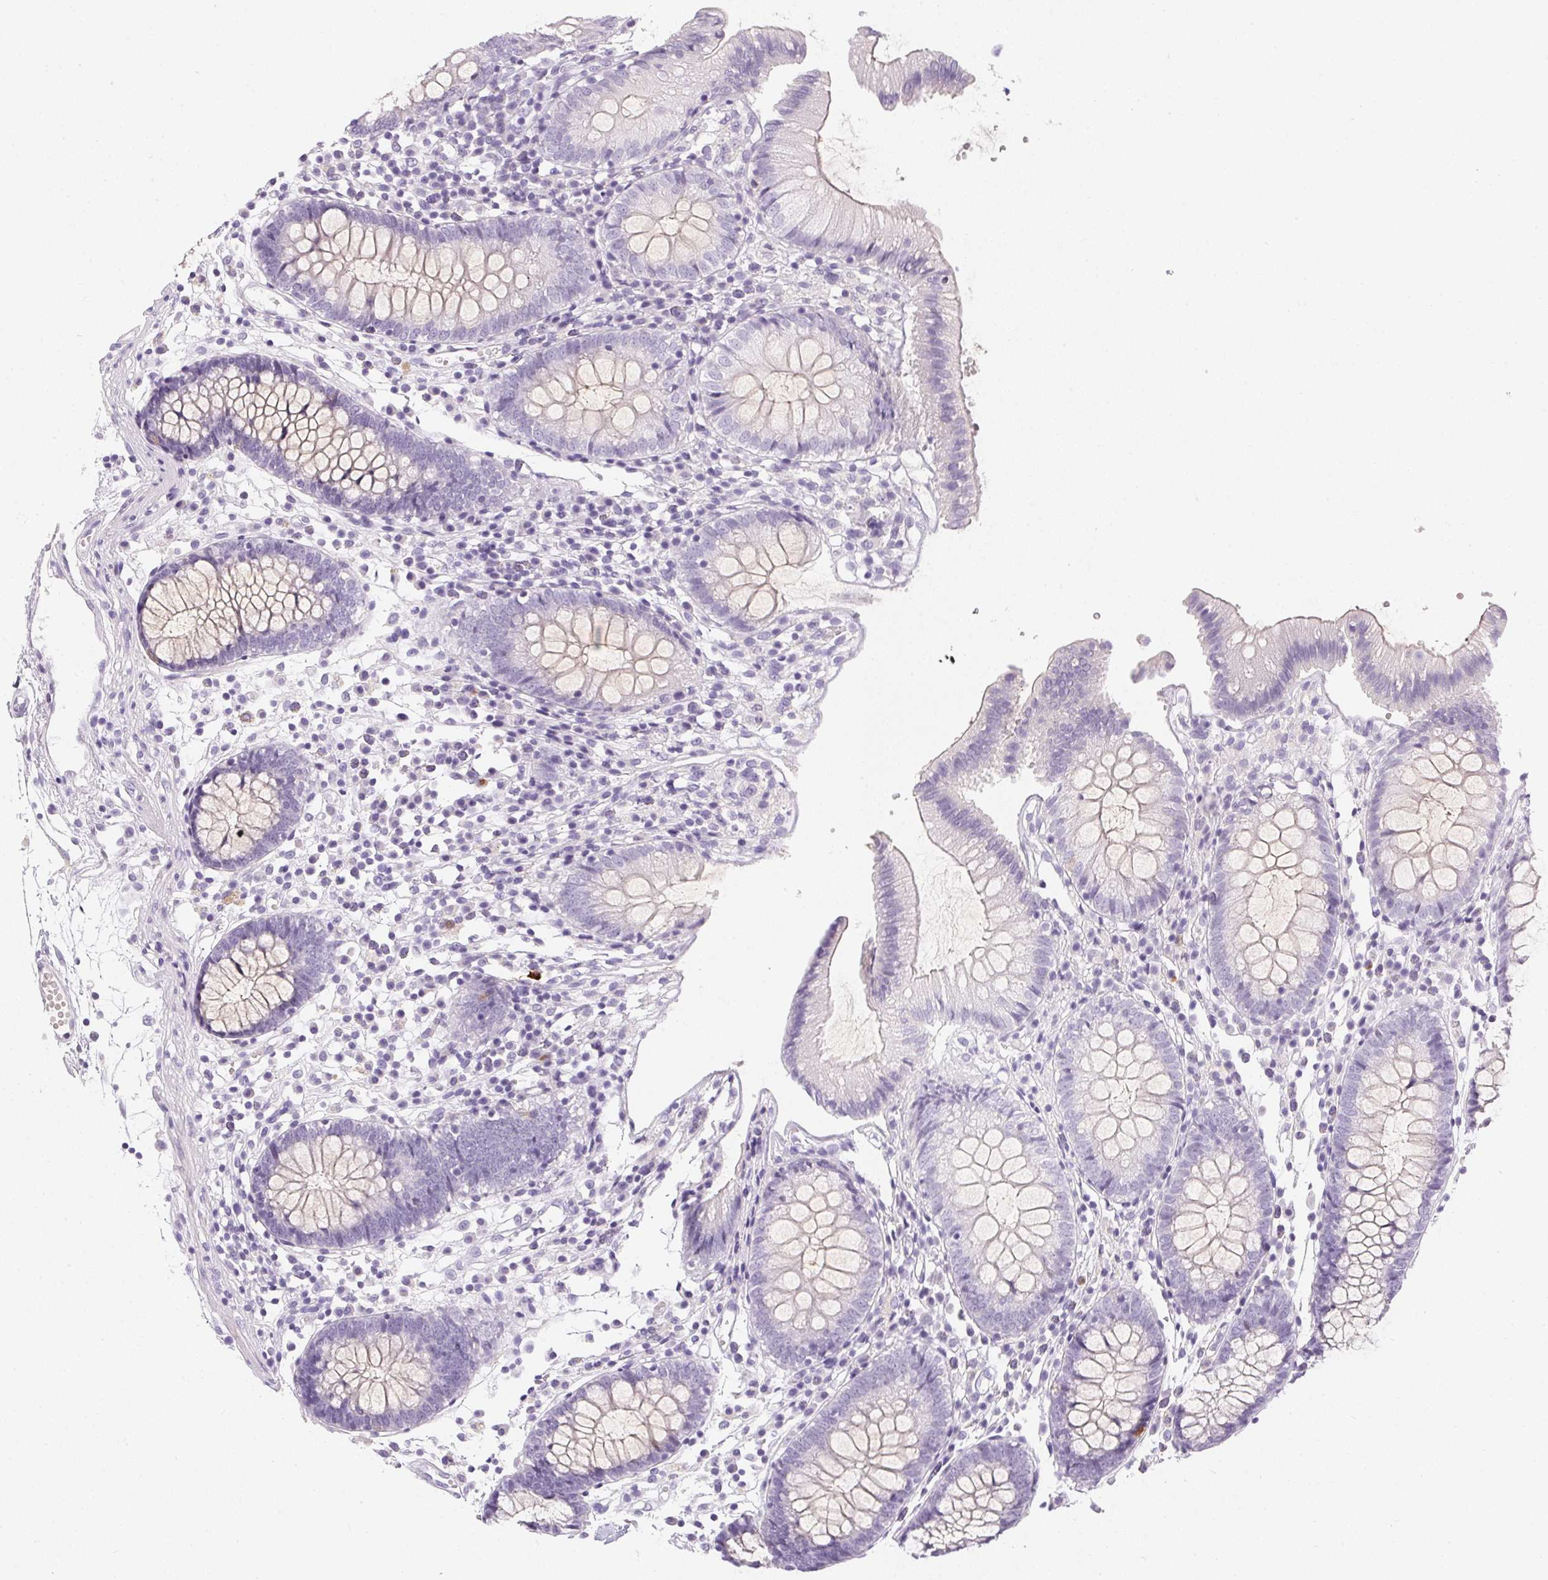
{"staining": {"intensity": "negative", "quantity": "none", "location": "none"}, "tissue": "colon", "cell_type": "Endothelial cells", "image_type": "normal", "snomed": [{"axis": "morphology", "description": "Normal tissue, NOS"}, {"axis": "morphology", "description": "Adenocarcinoma, NOS"}, {"axis": "topography", "description": "Colon"}], "caption": "Human colon stained for a protein using immunohistochemistry displays no positivity in endothelial cells.", "gene": "PPY", "patient": {"sex": "male", "age": 83}}